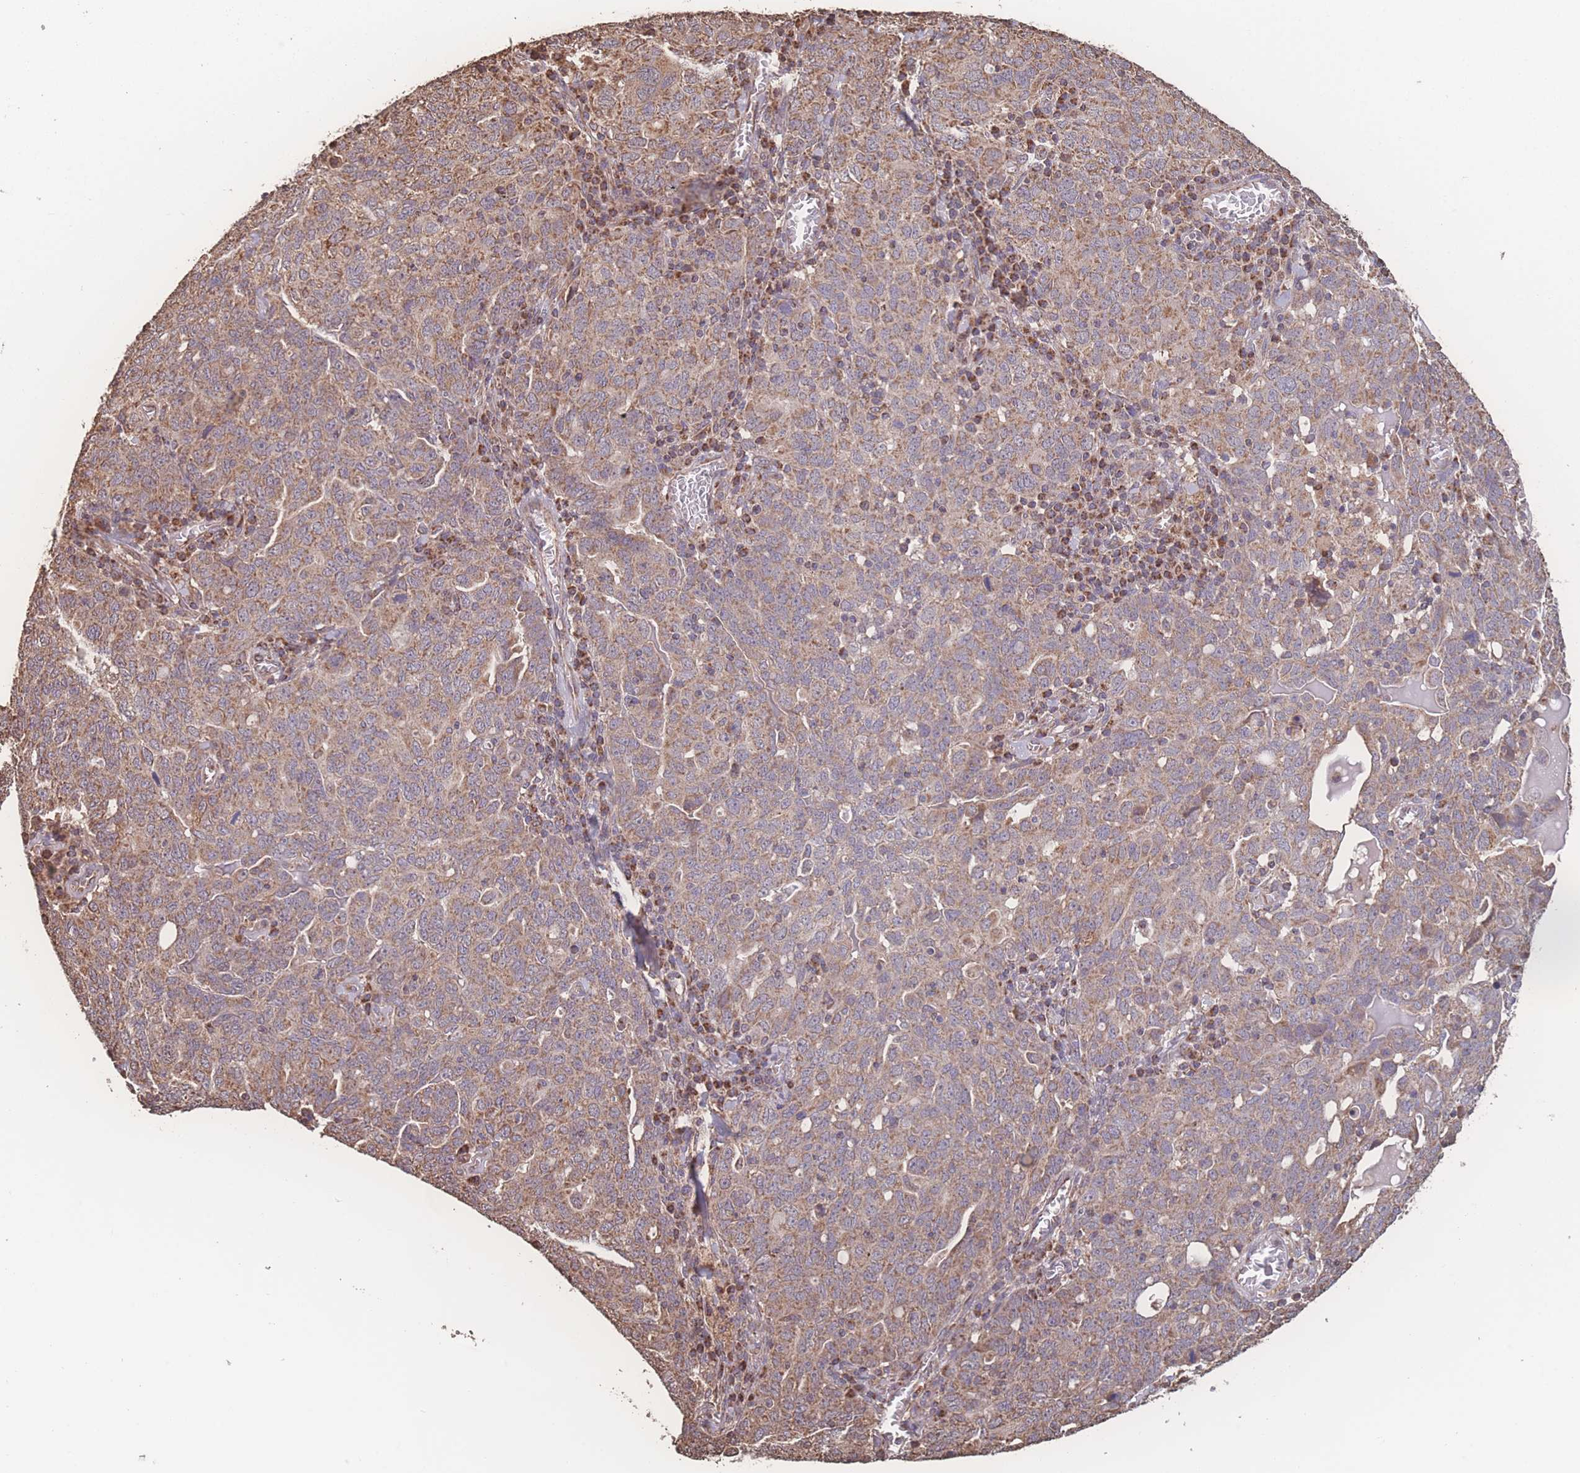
{"staining": {"intensity": "moderate", "quantity": ">75%", "location": "cytoplasmic/membranous"}, "tissue": "ovarian cancer", "cell_type": "Tumor cells", "image_type": "cancer", "snomed": [{"axis": "morphology", "description": "Carcinoma, endometroid"}, {"axis": "topography", "description": "Ovary"}], "caption": "Protein staining shows moderate cytoplasmic/membranous positivity in approximately >75% of tumor cells in ovarian cancer.", "gene": "SGSM3", "patient": {"sex": "female", "age": 62}}